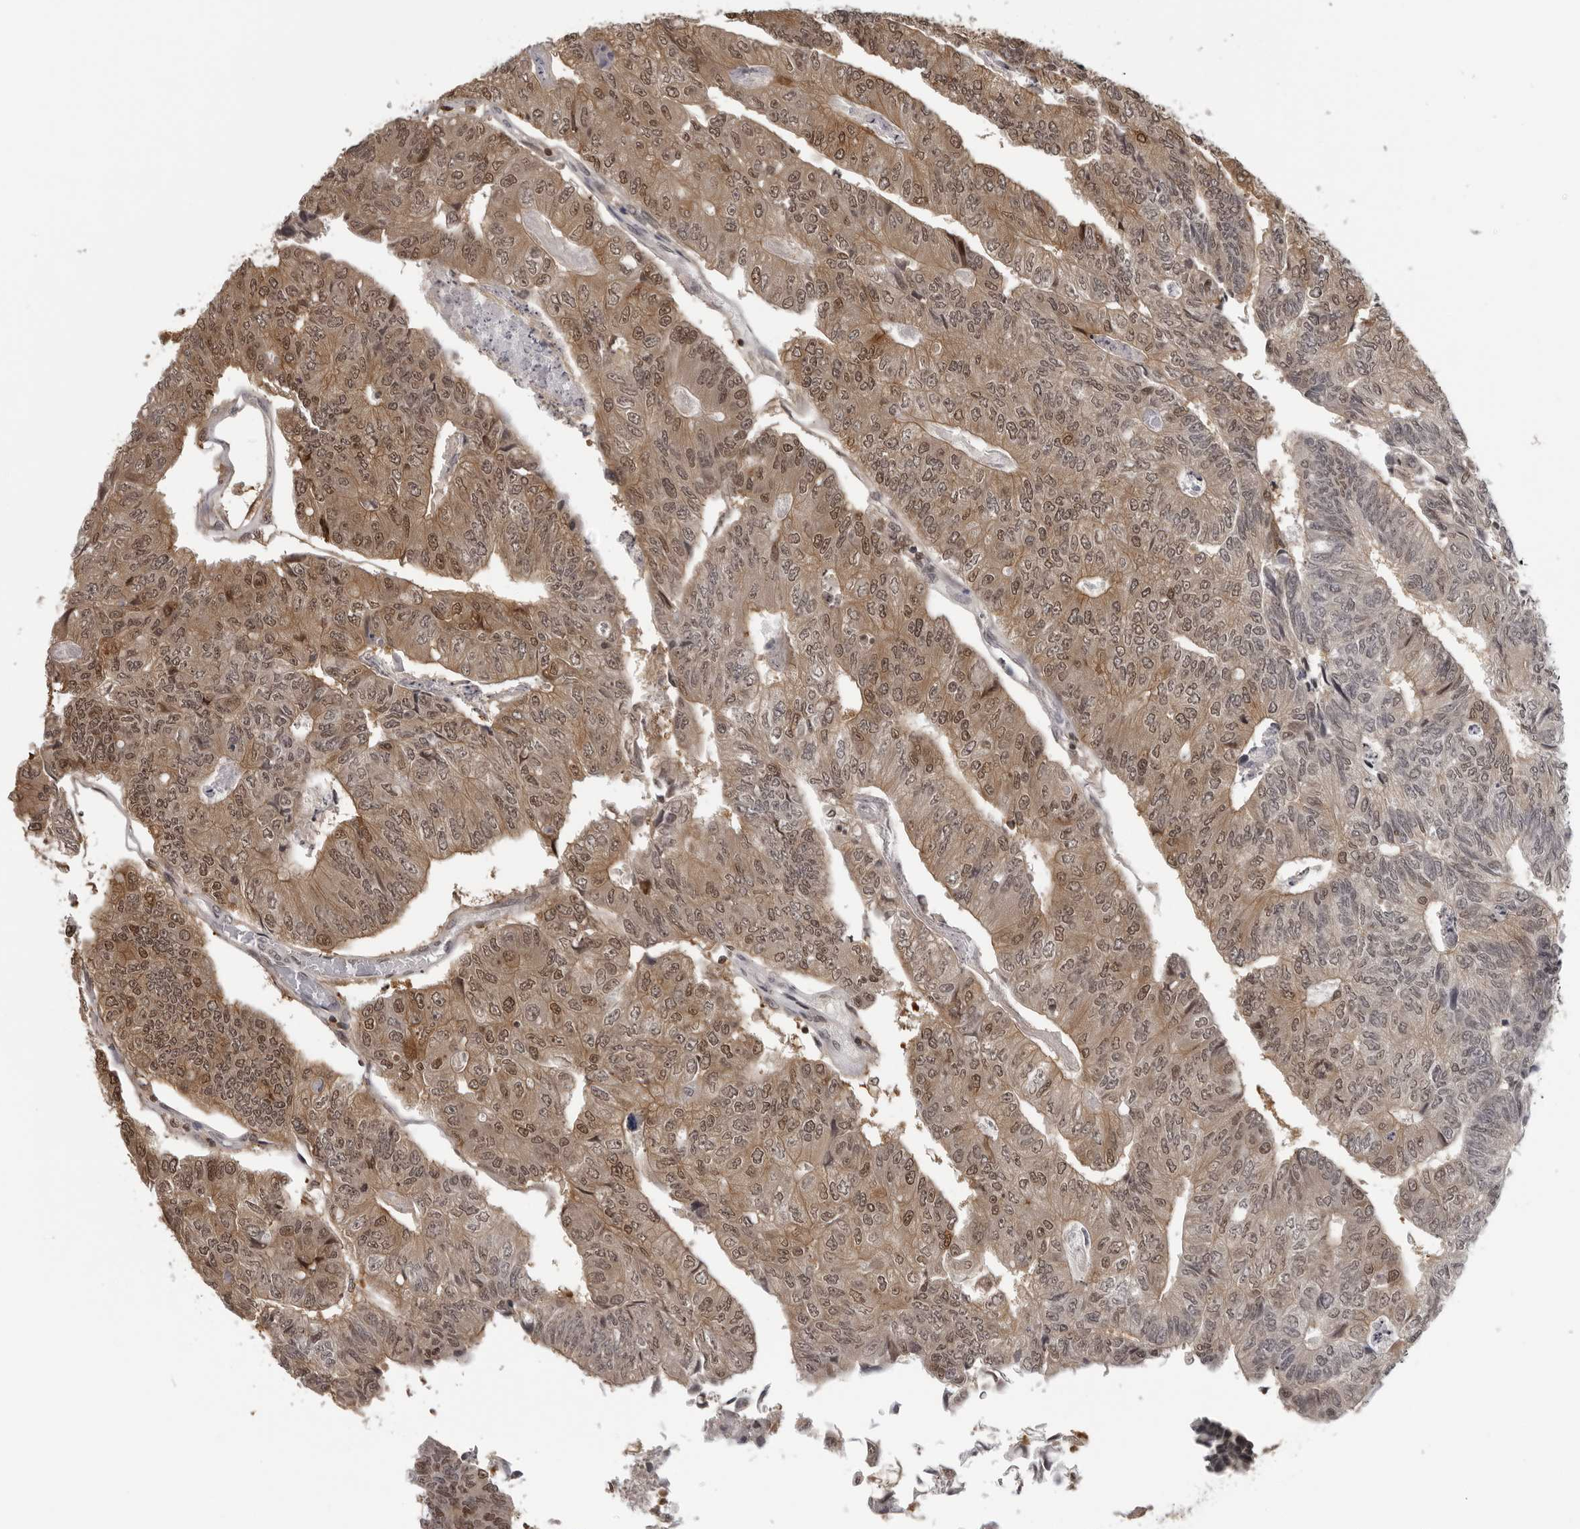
{"staining": {"intensity": "moderate", "quantity": ">75%", "location": "cytoplasmic/membranous,nuclear"}, "tissue": "colorectal cancer", "cell_type": "Tumor cells", "image_type": "cancer", "snomed": [{"axis": "morphology", "description": "Adenocarcinoma, NOS"}, {"axis": "topography", "description": "Colon"}], "caption": "Immunohistochemical staining of human adenocarcinoma (colorectal) shows medium levels of moderate cytoplasmic/membranous and nuclear protein expression in about >75% of tumor cells.", "gene": "HSPH1", "patient": {"sex": "female", "age": 67}}